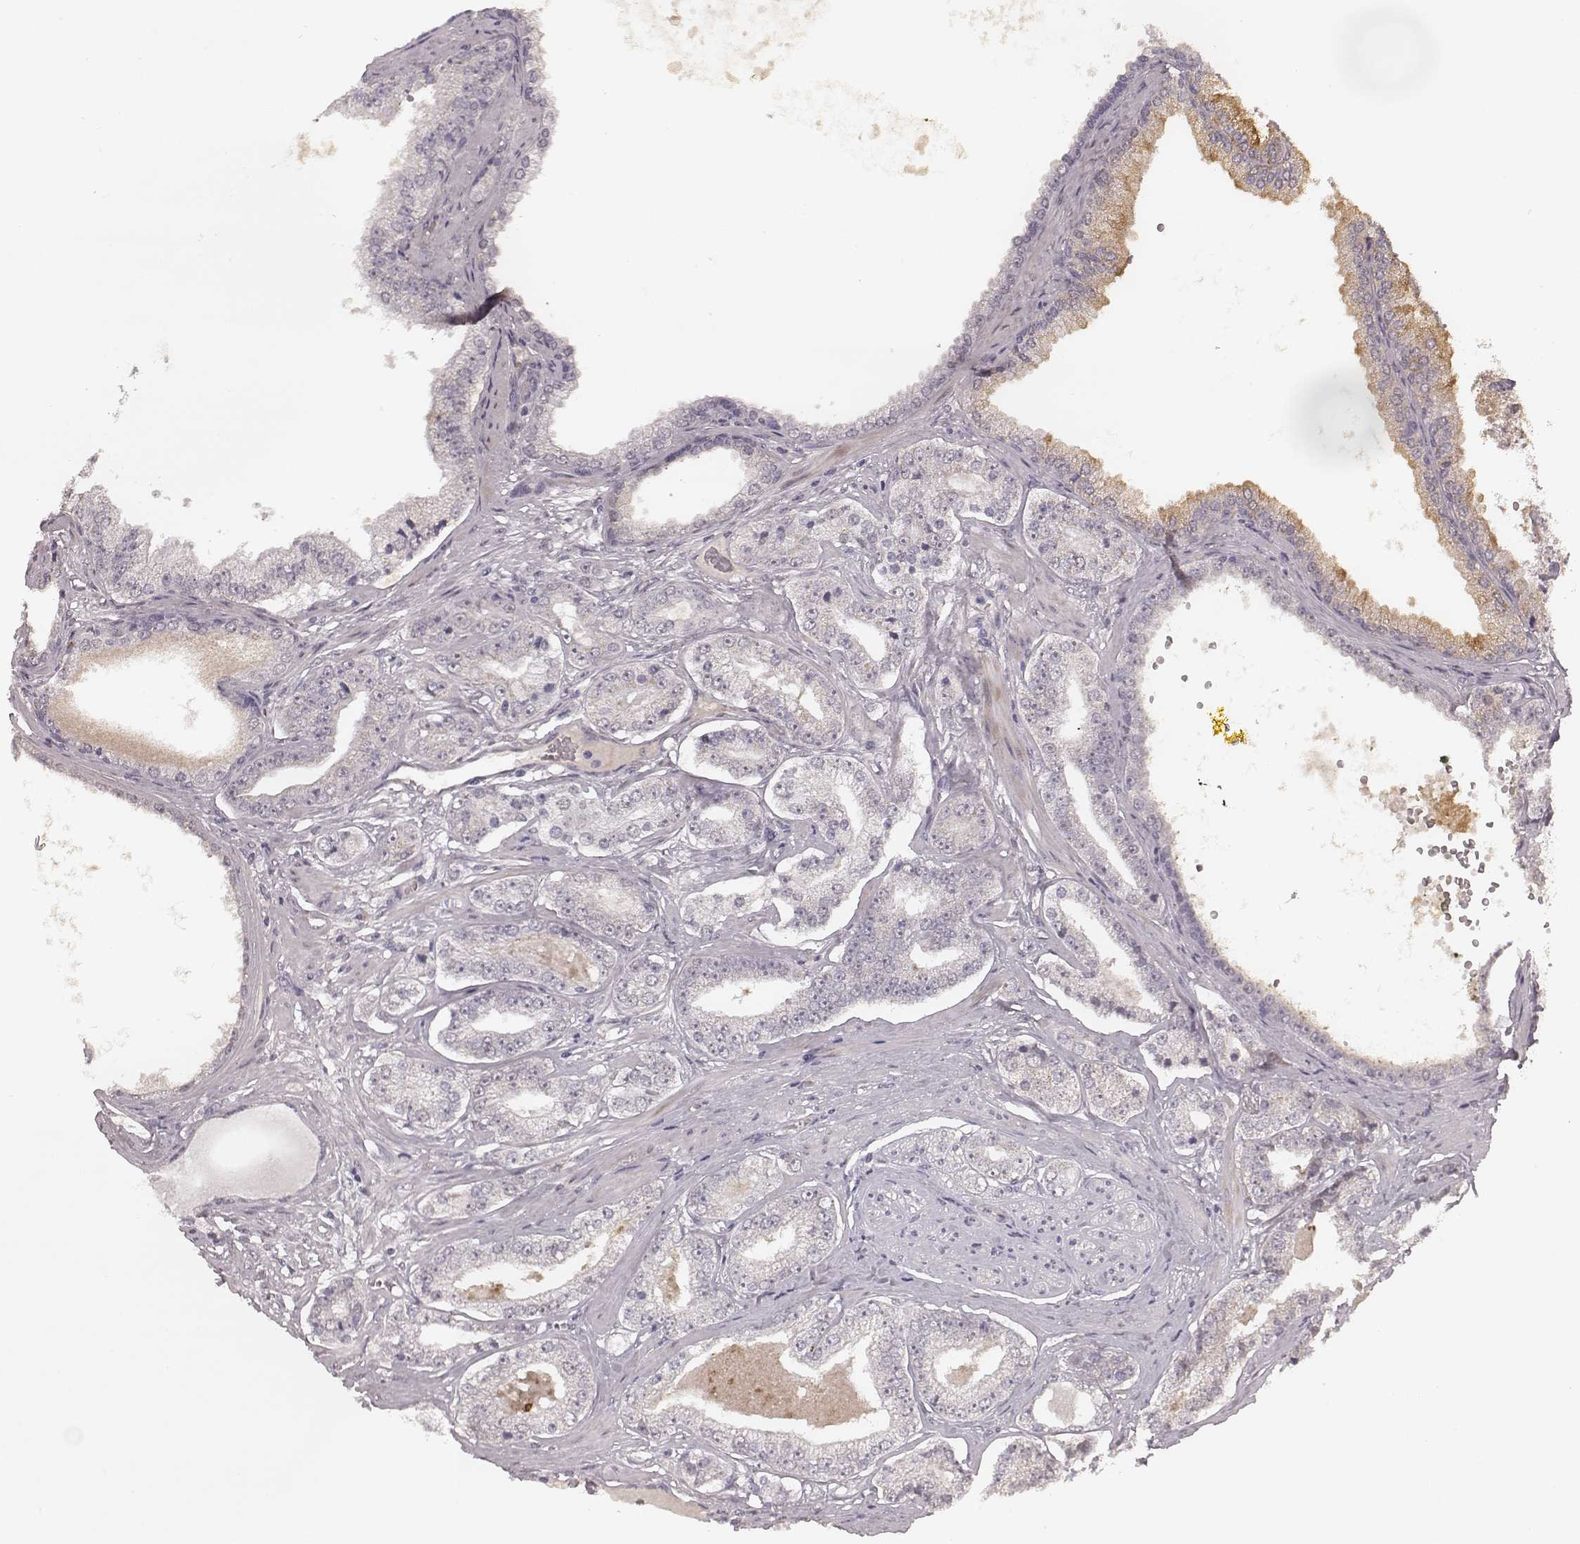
{"staining": {"intensity": "negative", "quantity": "none", "location": "none"}, "tissue": "prostate cancer", "cell_type": "Tumor cells", "image_type": "cancer", "snomed": [{"axis": "morphology", "description": "Adenocarcinoma, NOS"}, {"axis": "topography", "description": "Prostate"}], "caption": "Immunohistochemistry (IHC) photomicrograph of neoplastic tissue: prostate adenocarcinoma stained with DAB exhibits no significant protein expression in tumor cells. (IHC, brightfield microscopy, high magnification).", "gene": "SLC7A4", "patient": {"sex": "male", "age": 64}}